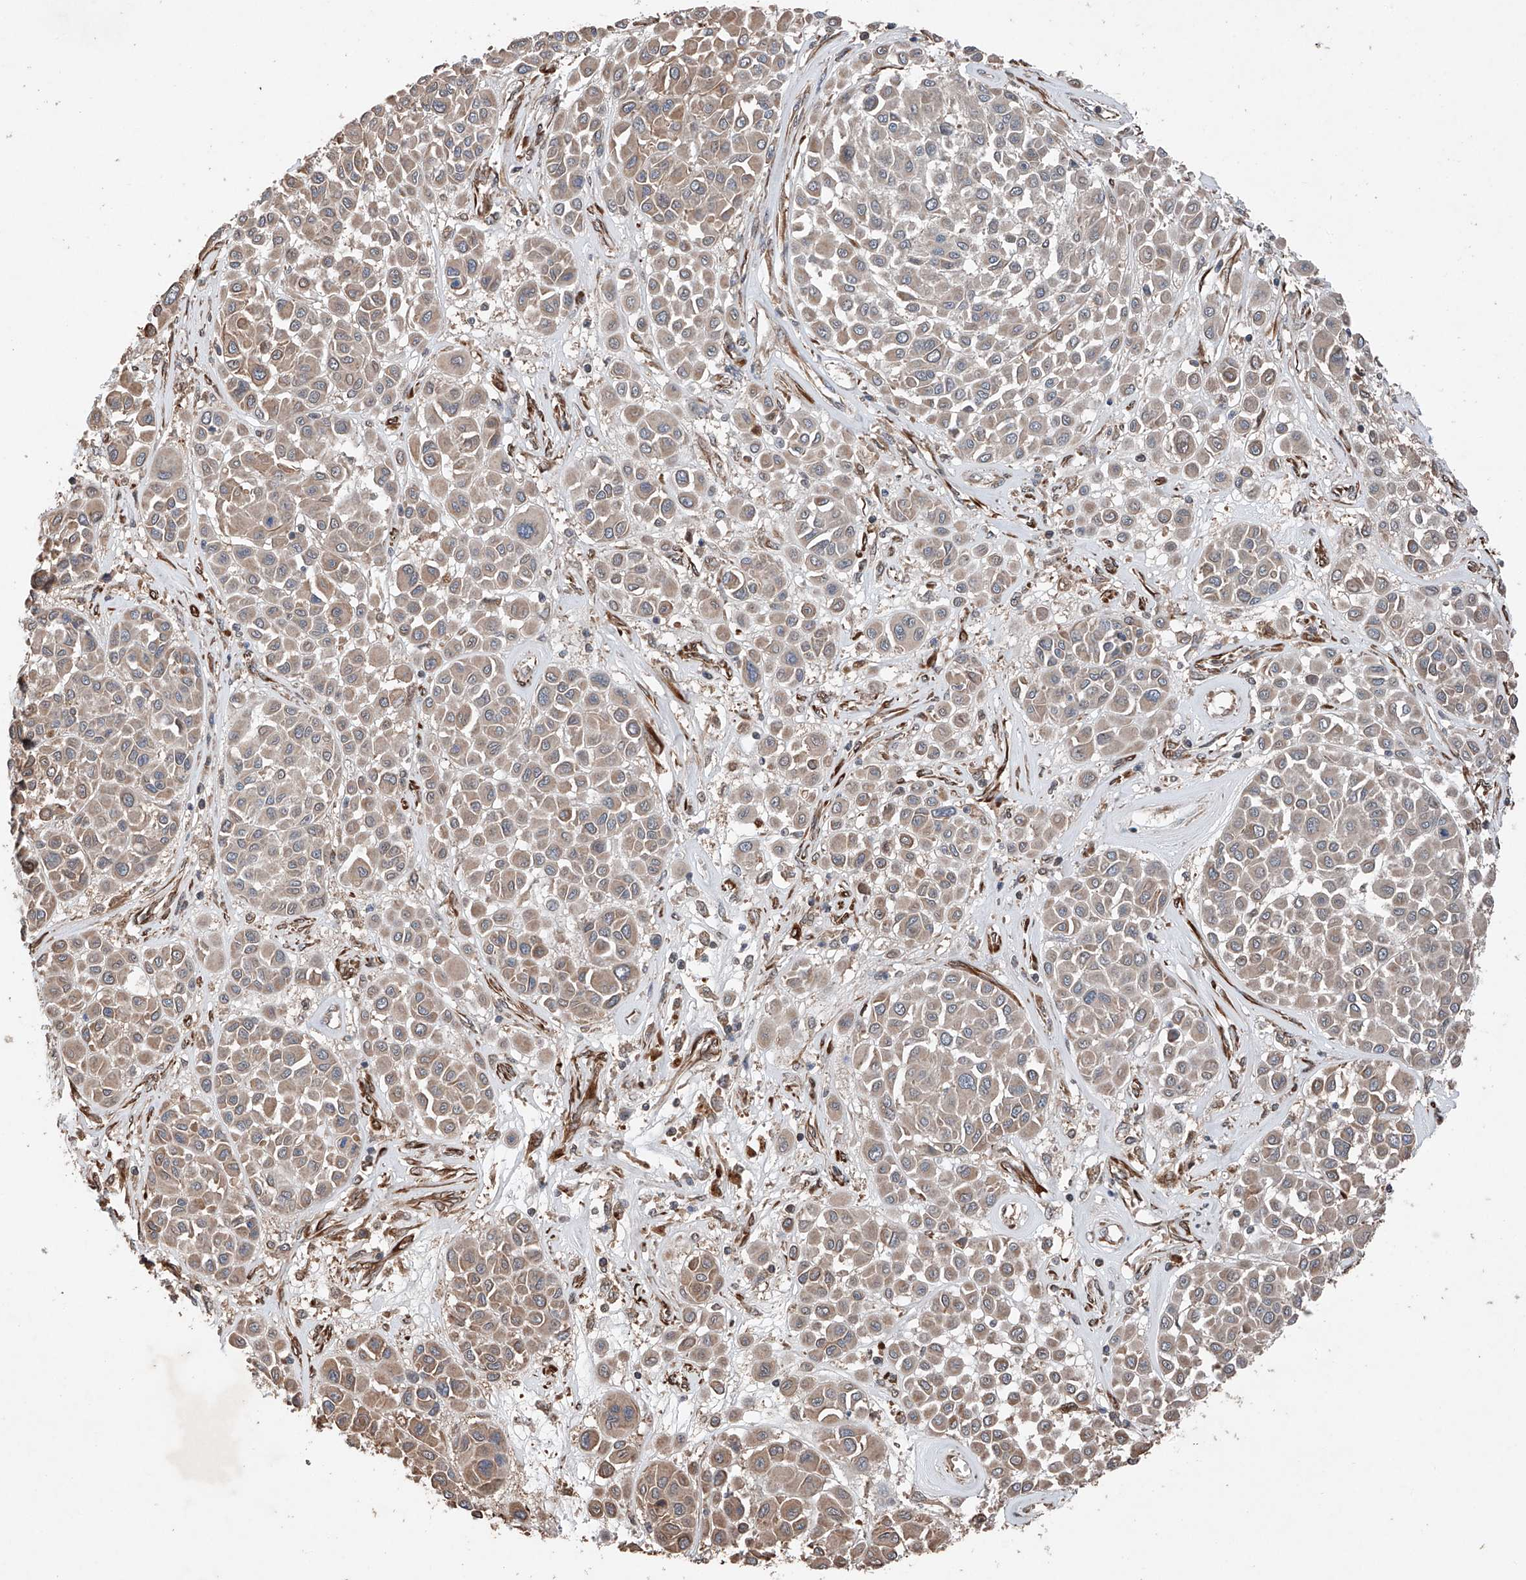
{"staining": {"intensity": "weak", "quantity": "<25%", "location": "cytoplasmic/membranous"}, "tissue": "melanoma", "cell_type": "Tumor cells", "image_type": "cancer", "snomed": [{"axis": "morphology", "description": "Malignant melanoma, Metastatic site"}, {"axis": "topography", "description": "Soft tissue"}], "caption": "The histopathology image displays no staining of tumor cells in malignant melanoma (metastatic site). (DAB immunohistochemistry (IHC), high magnification).", "gene": "AP4B1", "patient": {"sex": "male", "age": 41}}